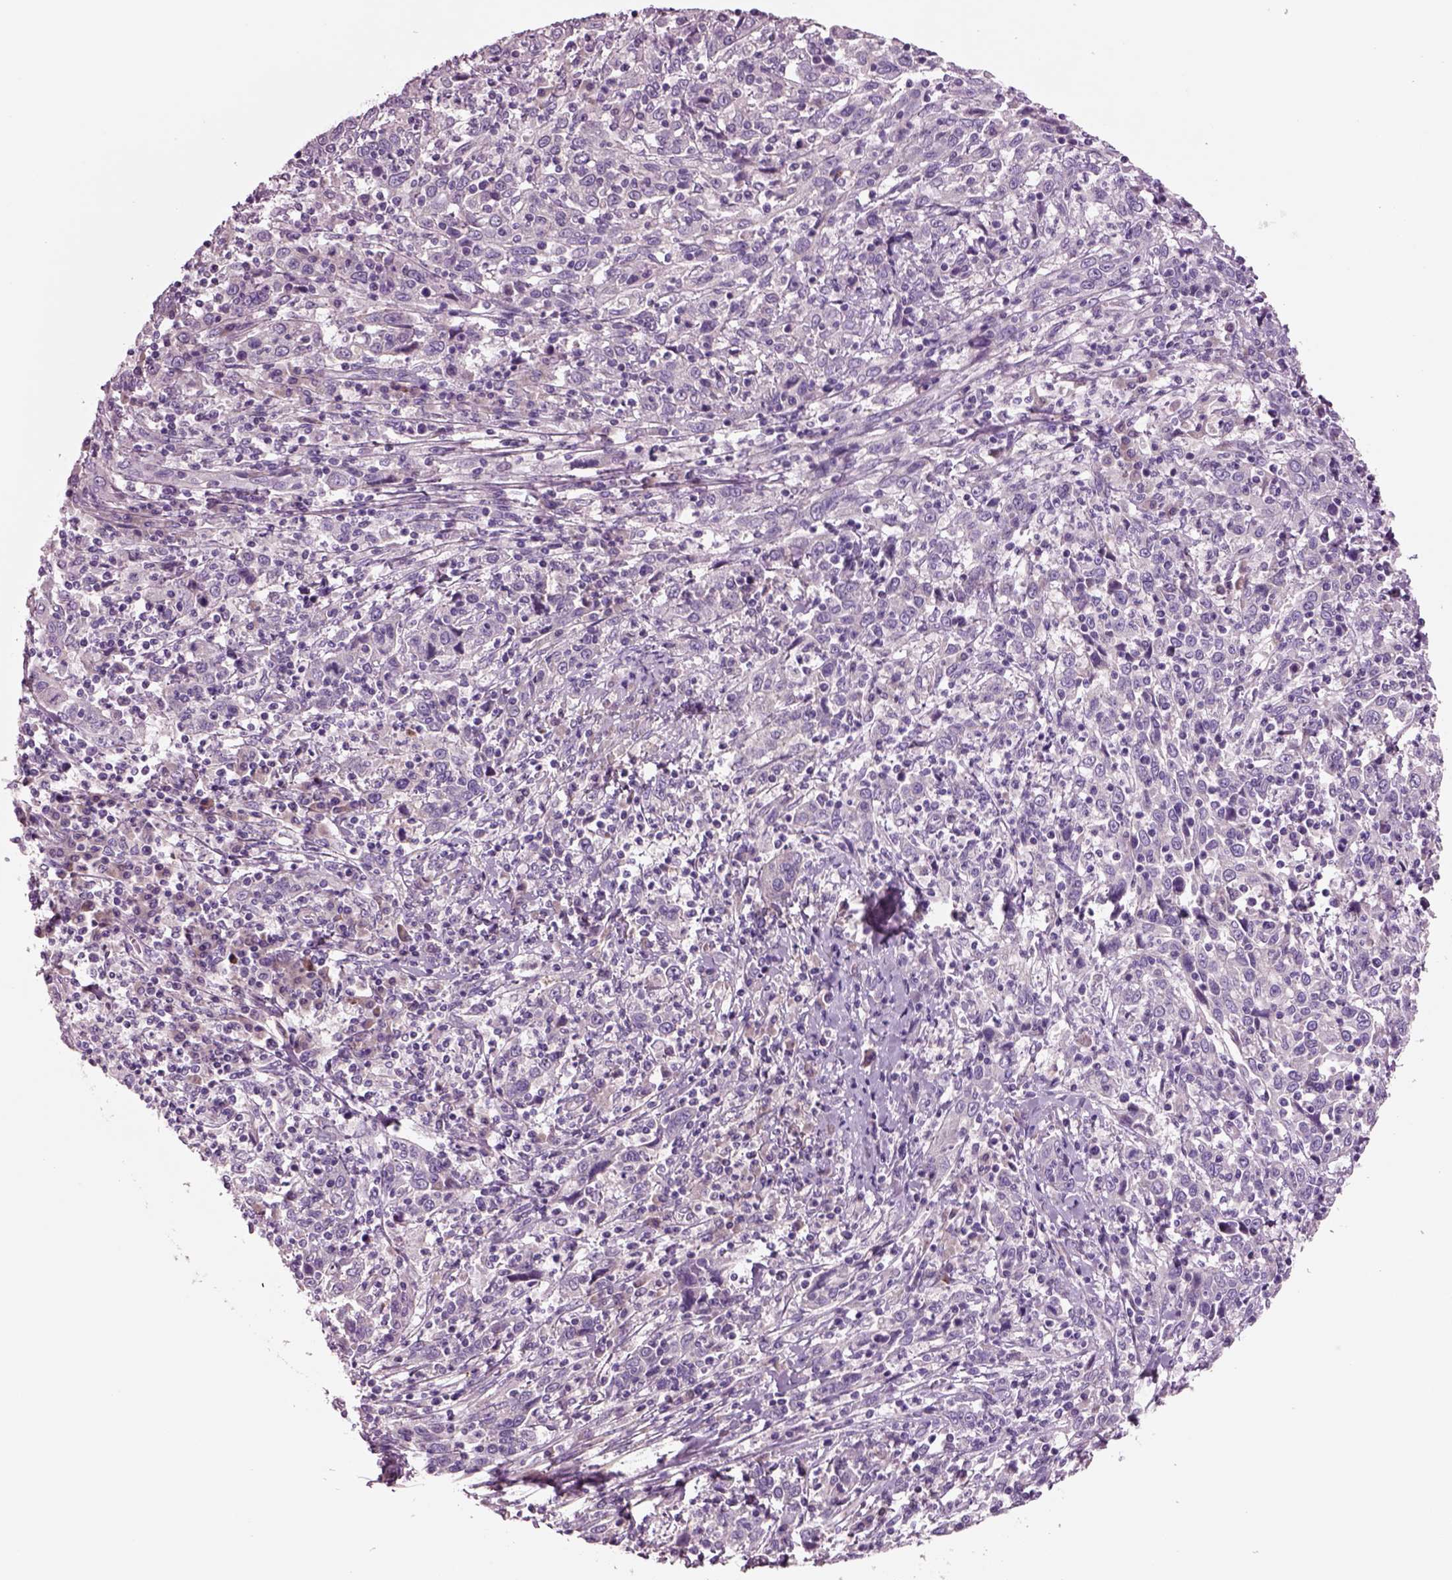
{"staining": {"intensity": "negative", "quantity": "none", "location": "none"}, "tissue": "cervical cancer", "cell_type": "Tumor cells", "image_type": "cancer", "snomed": [{"axis": "morphology", "description": "Squamous cell carcinoma, NOS"}, {"axis": "topography", "description": "Cervix"}], "caption": "Tumor cells show no significant protein expression in squamous cell carcinoma (cervical).", "gene": "PLPP7", "patient": {"sex": "female", "age": 46}}